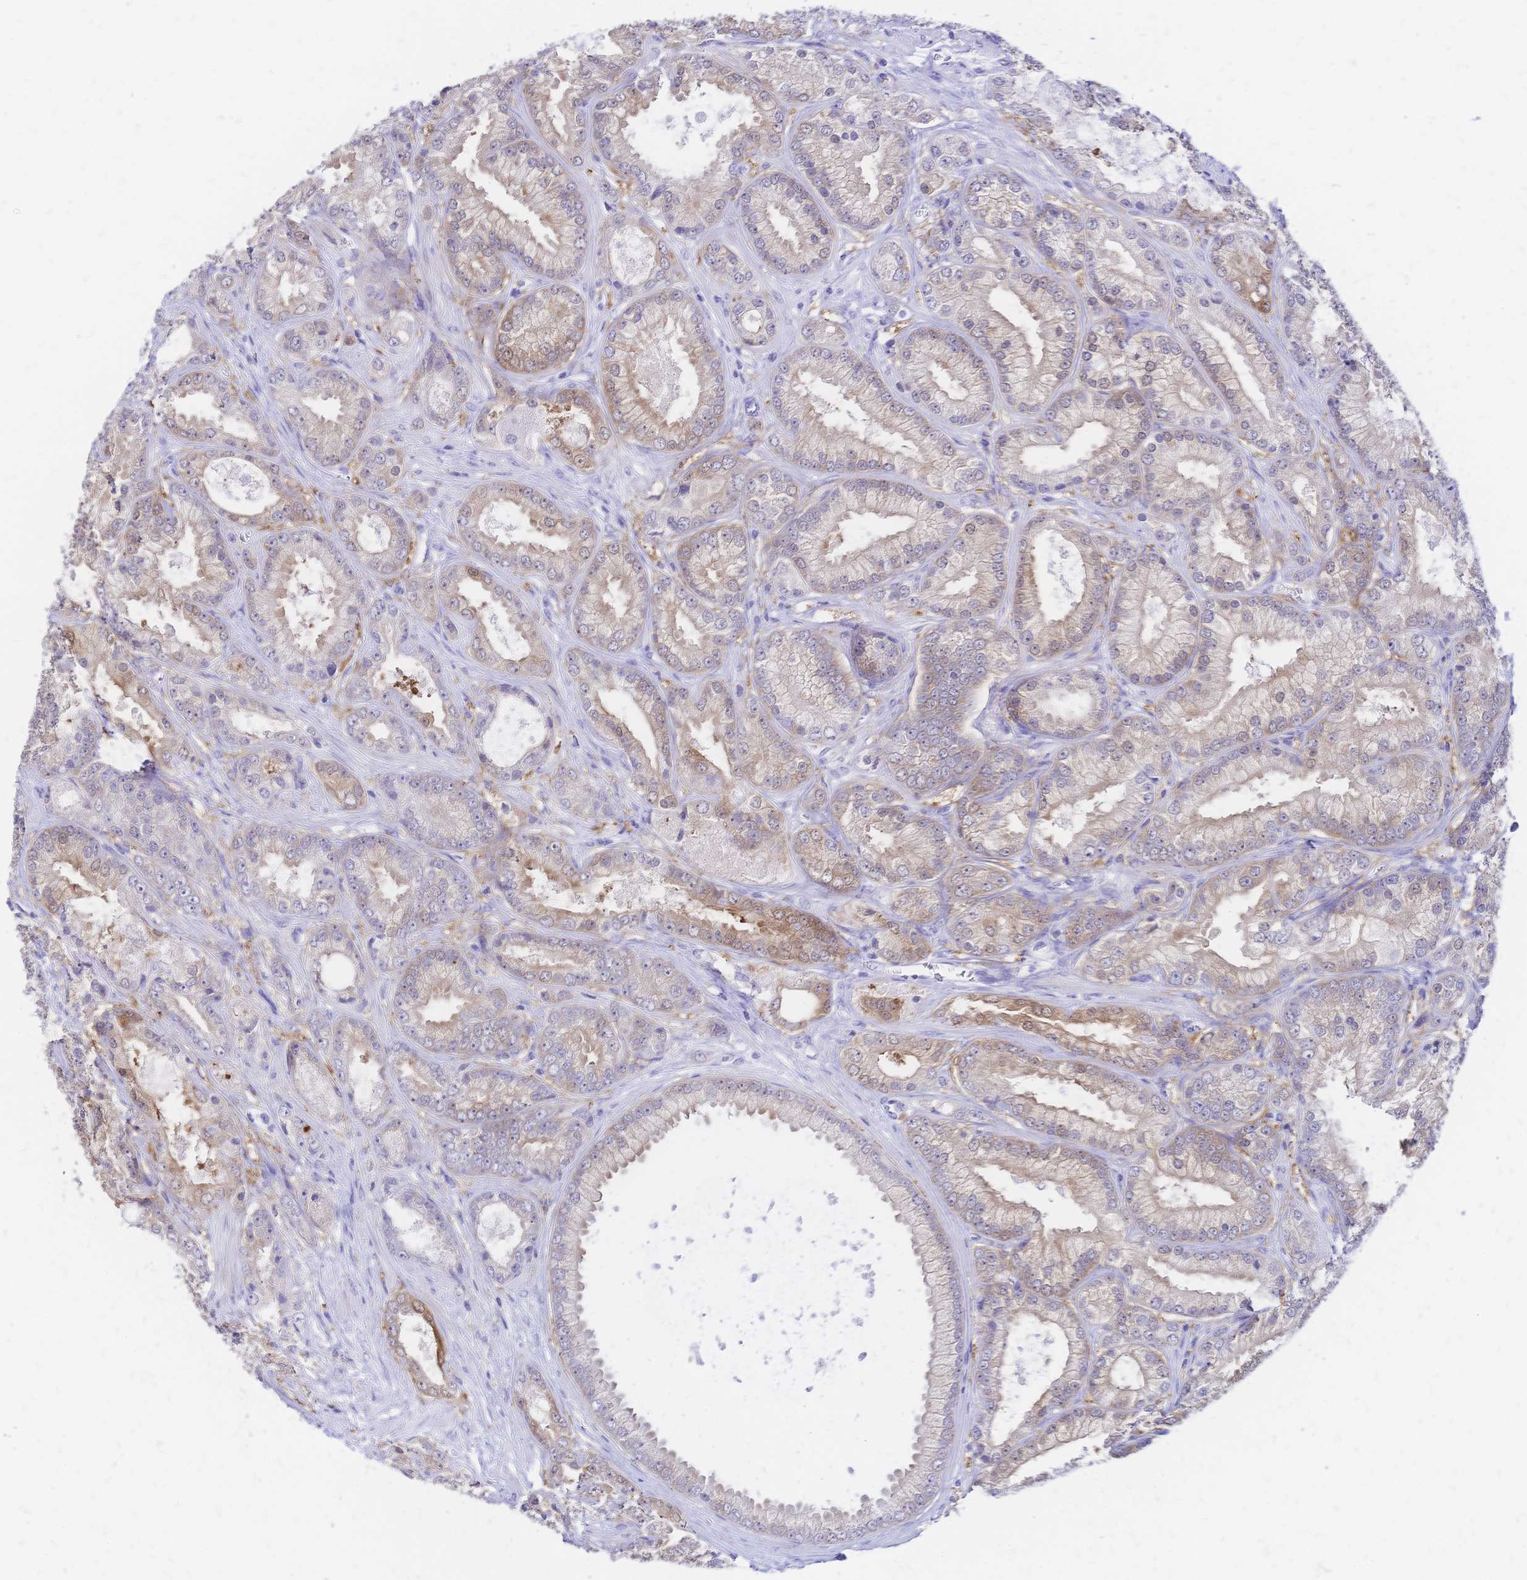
{"staining": {"intensity": "weak", "quantity": "25%-75%", "location": "cytoplasmic/membranous"}, "tissue": "prostate cancer", "cell_type": "Tumor cells", "image_type": "cancer", "snomed": [{"axis": "morphology", "description": "Adenocarcinoma, High grade"}, {"axis": "topography", "description": "Prostate"}], "caption": "Weak cytoplasmic/membranous protein positivity is appreciated in about 25%-75% of tumor cells in prostate cancer.", "gene": "GRB7", "patient": {"sex": "male", "age": 67}}